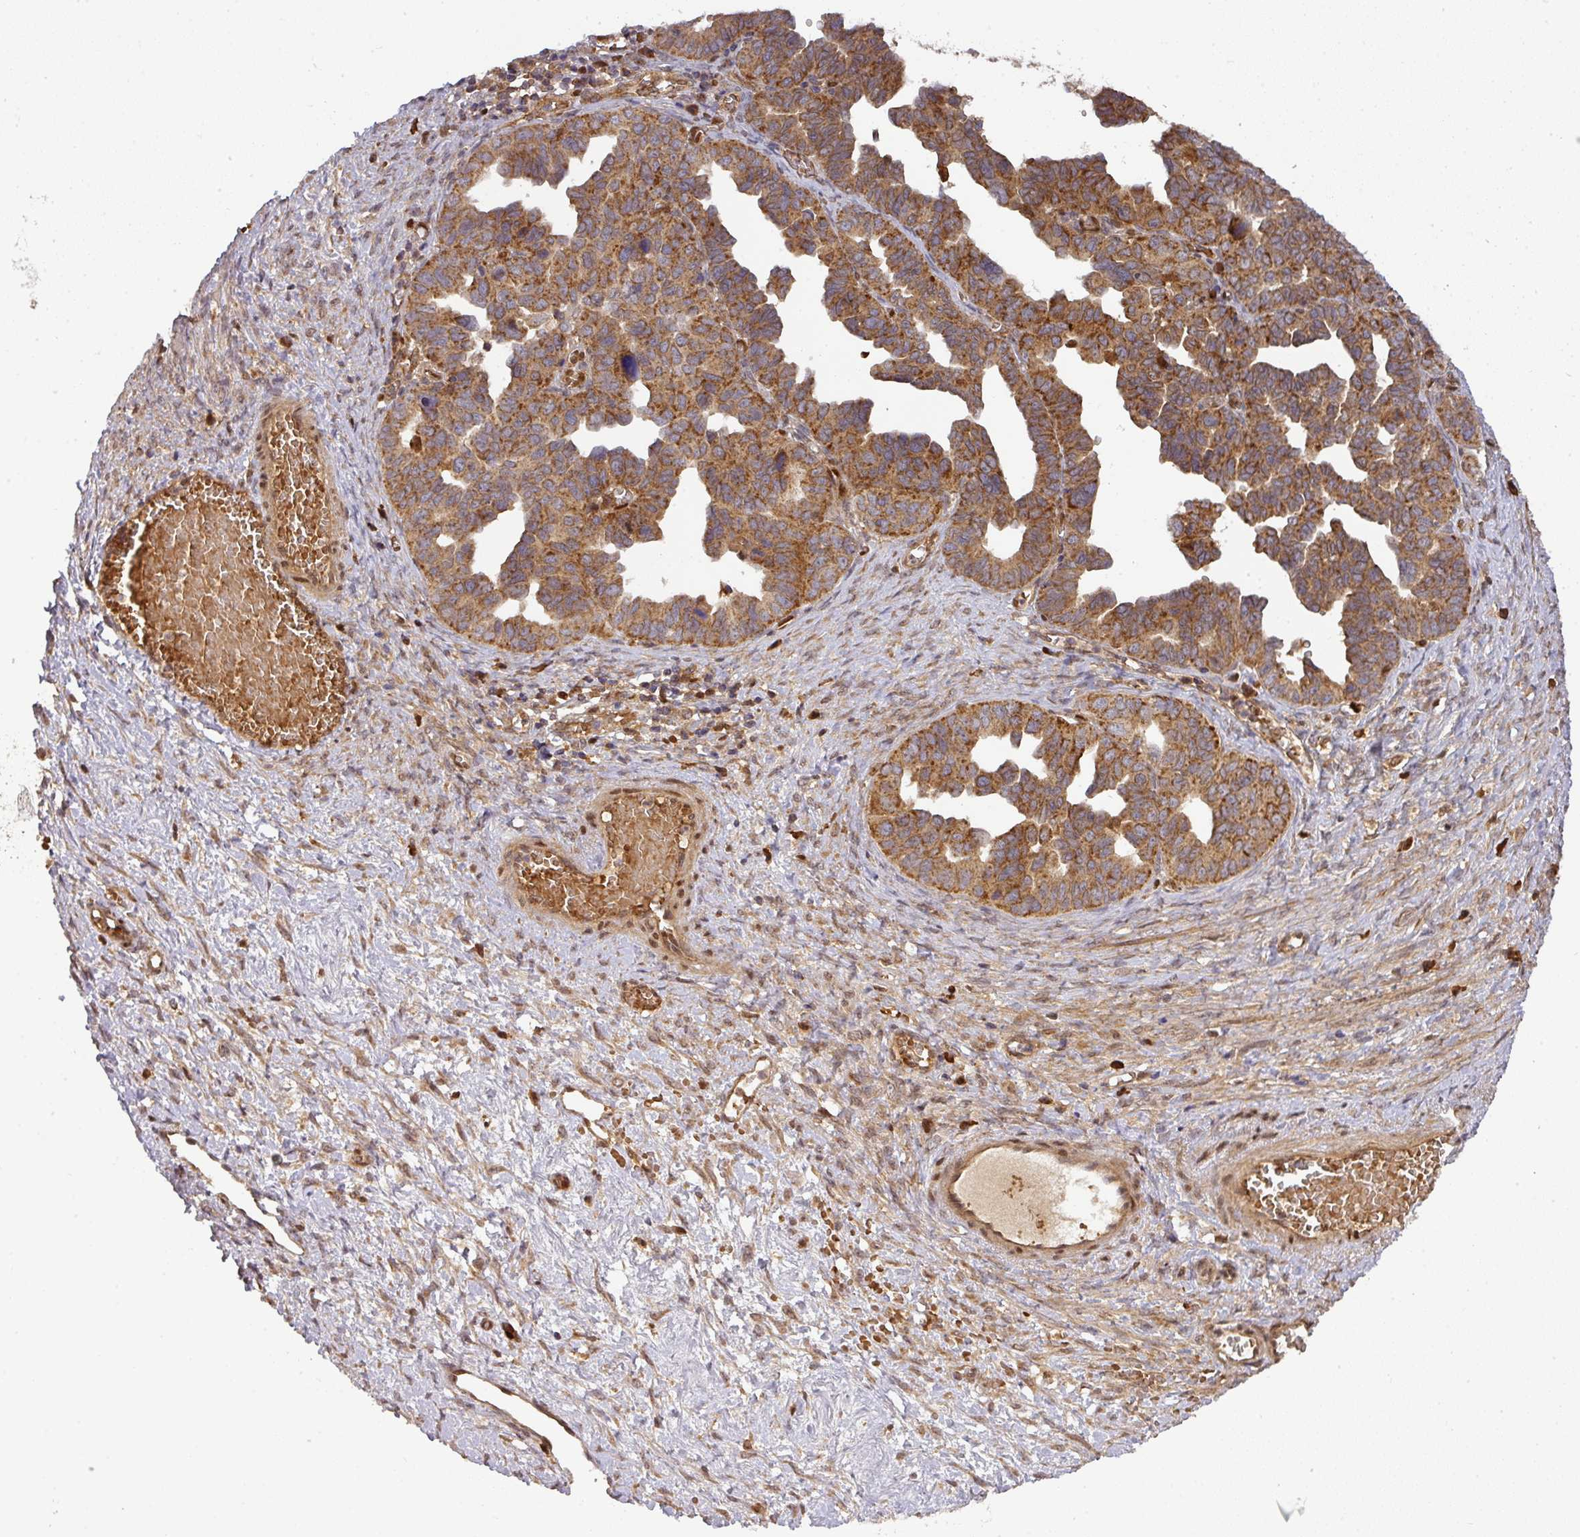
{"staining": {"intensity": "moderate", "quantity": ">75%", "location": "cytoplasmic/membranous"}, "tissue": "ovarian cancer", "cell_type": "Tumor cells", "image_type": "cancer", "snomed": [{"axis": "morphology", "description": "Cystadenocarcinoma, serous, NOS"}, {"axis": "topography", "description": "Ovary"}], "caption": "Immunohistochemical staining of ovarian serous cystadenocarcinoma displays medium levels of moderate cytoplasmic/membranous positivity in approximately >75% of tumor cells.", "gene": "MALSU1", "patient": {"sex": "female", "age": 64}}